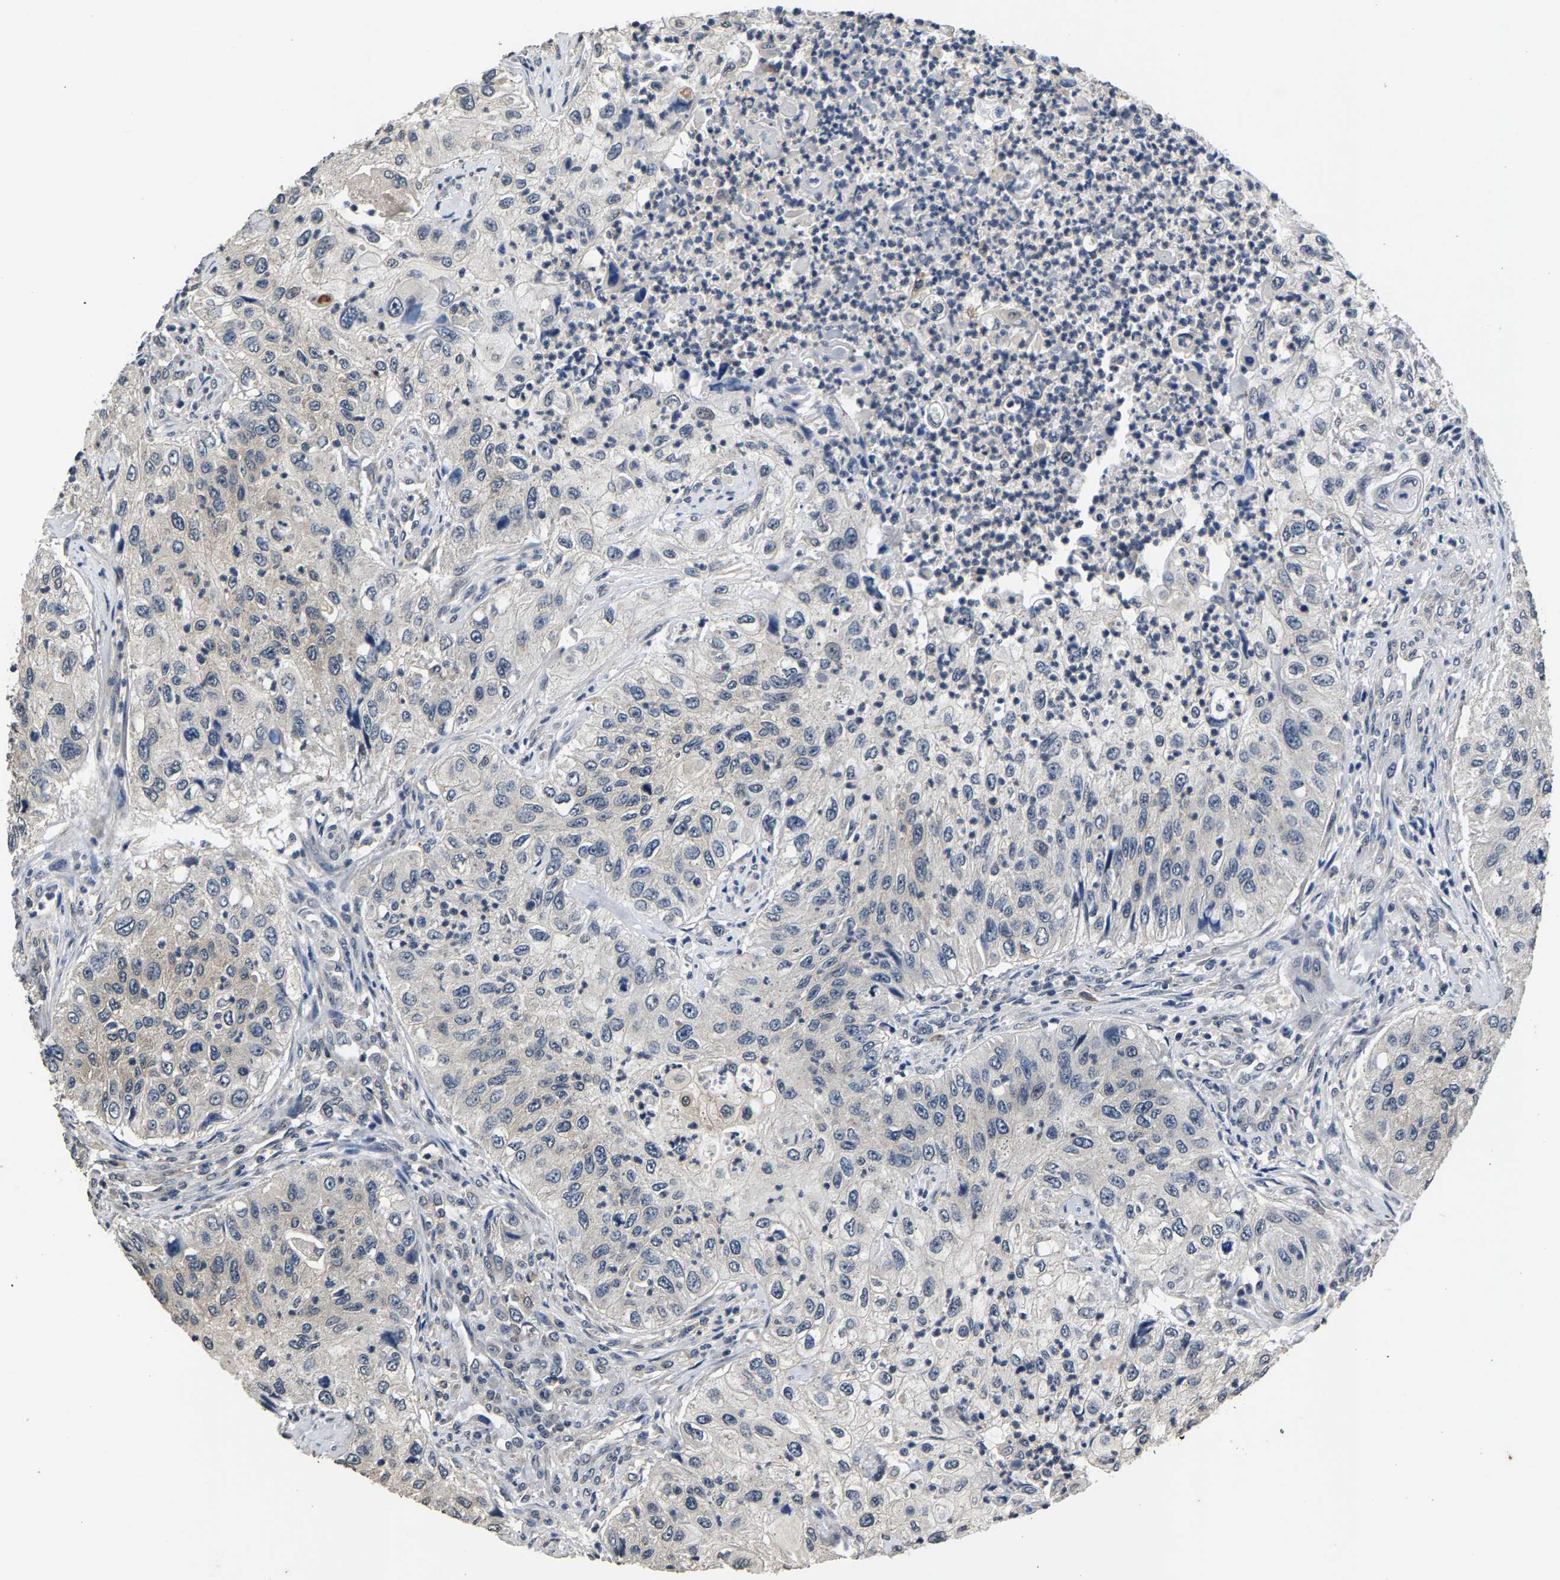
{"staining": {"intensity": "negative", "quantity": "none", "location": "none"}, "tissue": "urothelial cancer", "cell_type": "Tumor cells", "image_type": "cancer", "snomed": [{"axis": "morphology", "description": "Urothelial carcinoma, High grade"}, {"axis": "topography", "description": "Urinary bladder"}], "caption": "Tumor cells are negative for protein expression in human urothelial cancer.", "gene": "RBM33", "patient": {"sex": "female", "age": 60}}